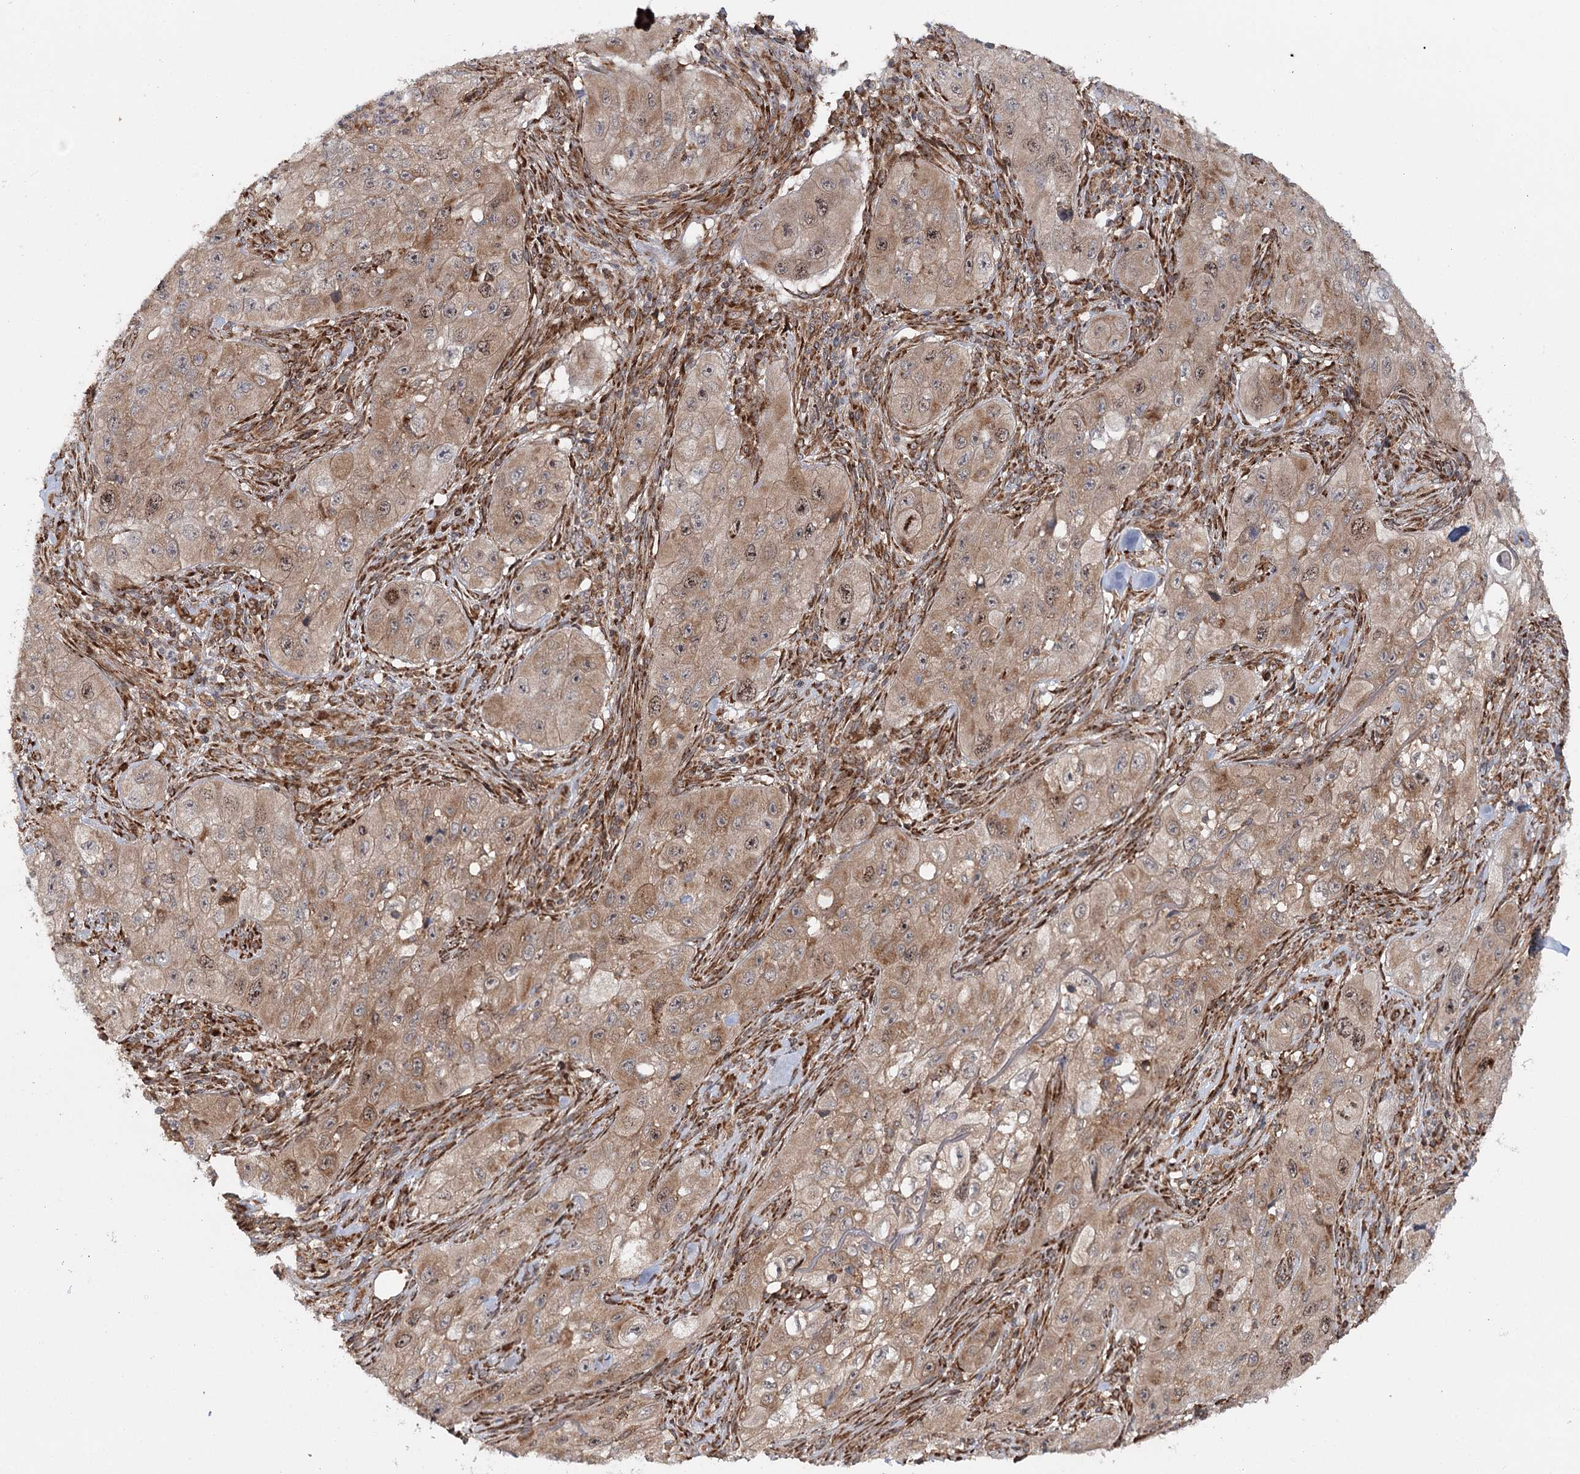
{"staining": {"intensity": "moderate", "quantity": ">75%", "location": "cytoplasmic/membranous,nuclear"}, "tissue": "skin cancer", "cell_type": "Tumor cells", "image_type": "cancer", "snomed": [{"axis": "morphology", "description": "Squamous cell carcinoma, NOS"}, {"axis": "topography", "description": "Skin"}, {"axis": "topography", "description": "Subcutis"}], "caption": "Protein expression analysis of skin cancer (squamous cell carcinoma) demonstrates moderate cytoplasmic/membranous and nuclear staining in about >75% of tumor cells.", "gene": "MKNK1", "patient": {"sex": "male", "age": 73}}